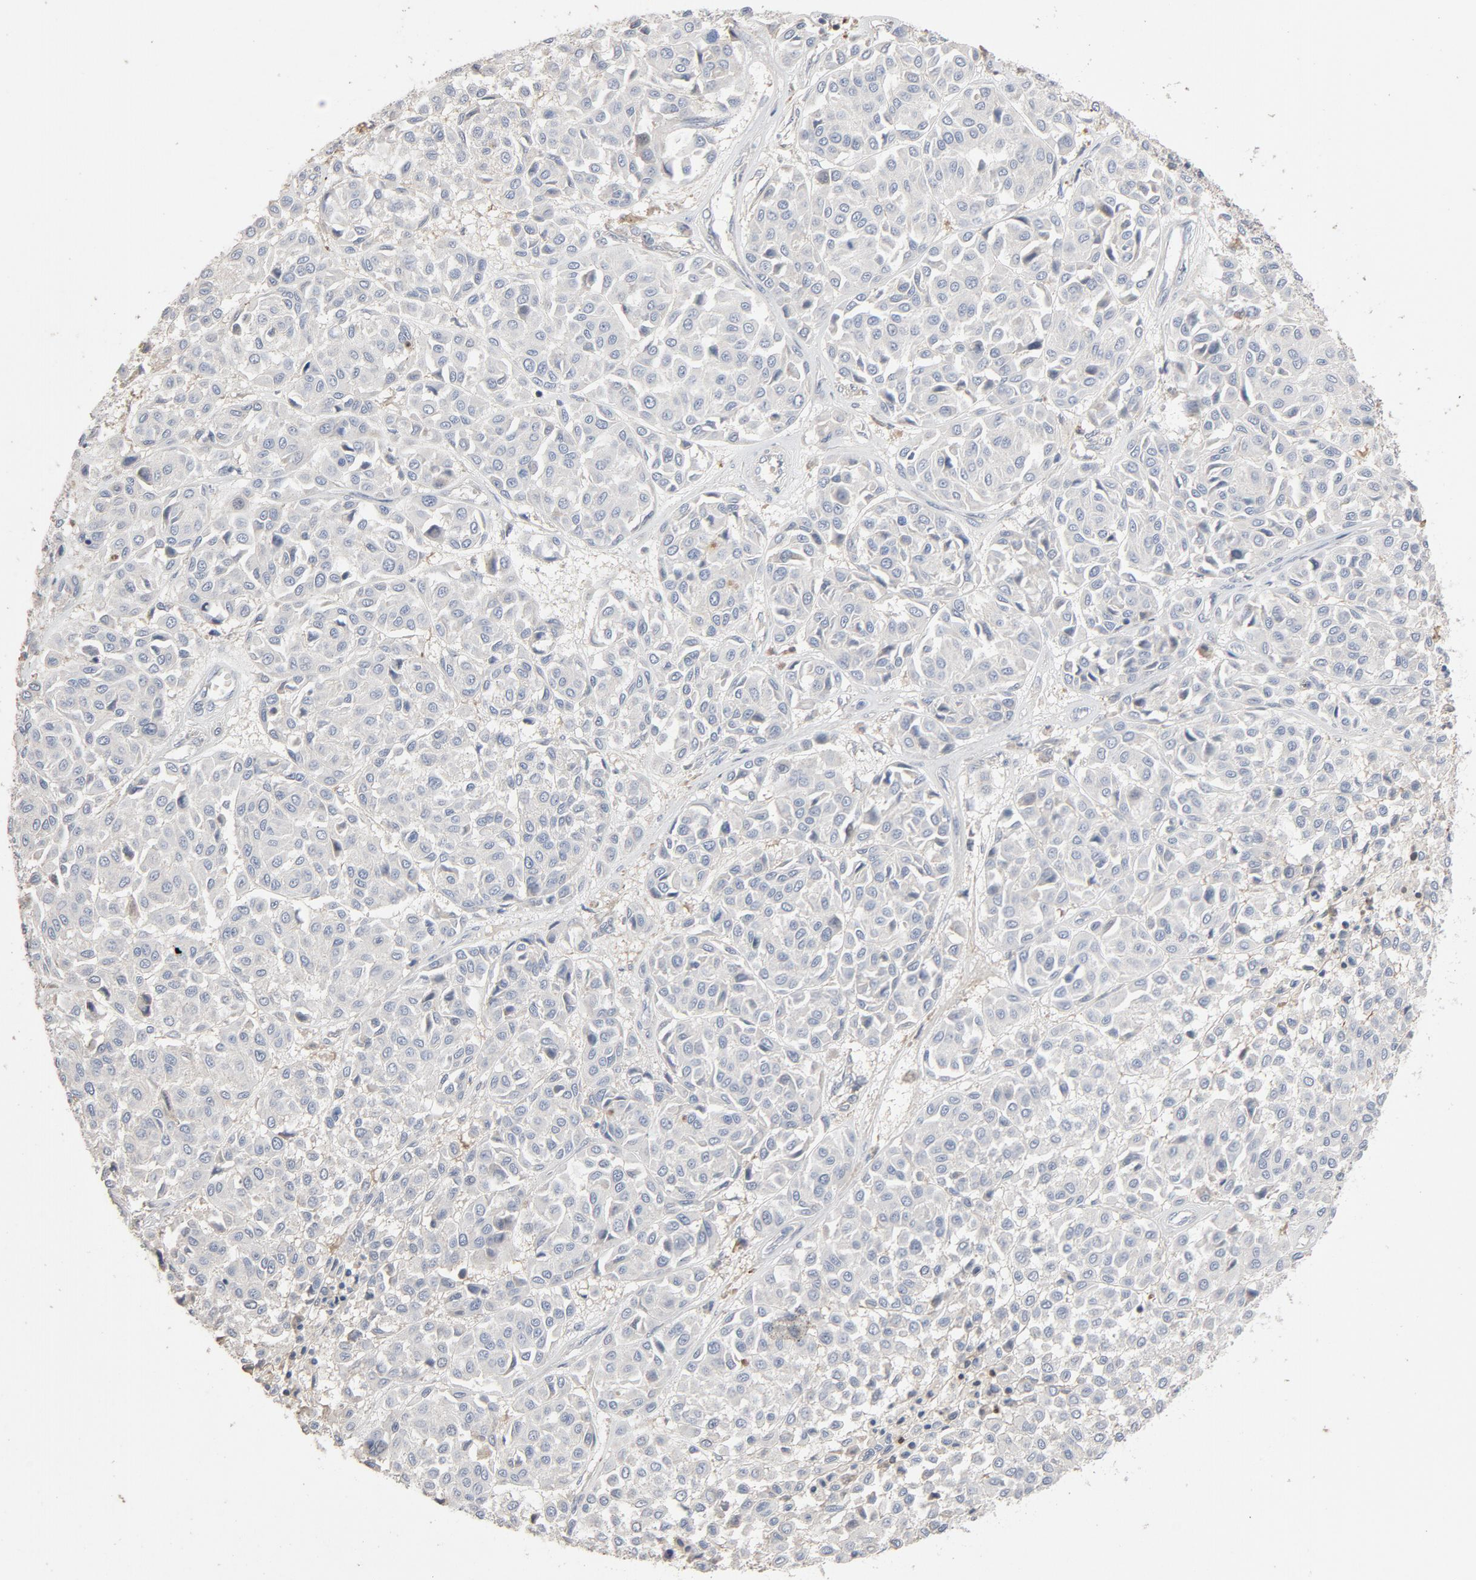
{"staining": {"intensity": "negative", "quantity": "none", "location": "none"}, "tissue": "melanoma", "cell_type": "Tumor cells", "image_type": "cancer", "snomed": [{"axis": "morphology", "description": "Malignant melanoma, Metastatic site"}, {"axis": "topography", "description": "Soft tissue"}], "caption": "Tumor cells show no significant staining in malignant melanoma (metastatic site).", "gene": "CDK6", "patient": {"sex": "male", "age": 41}}